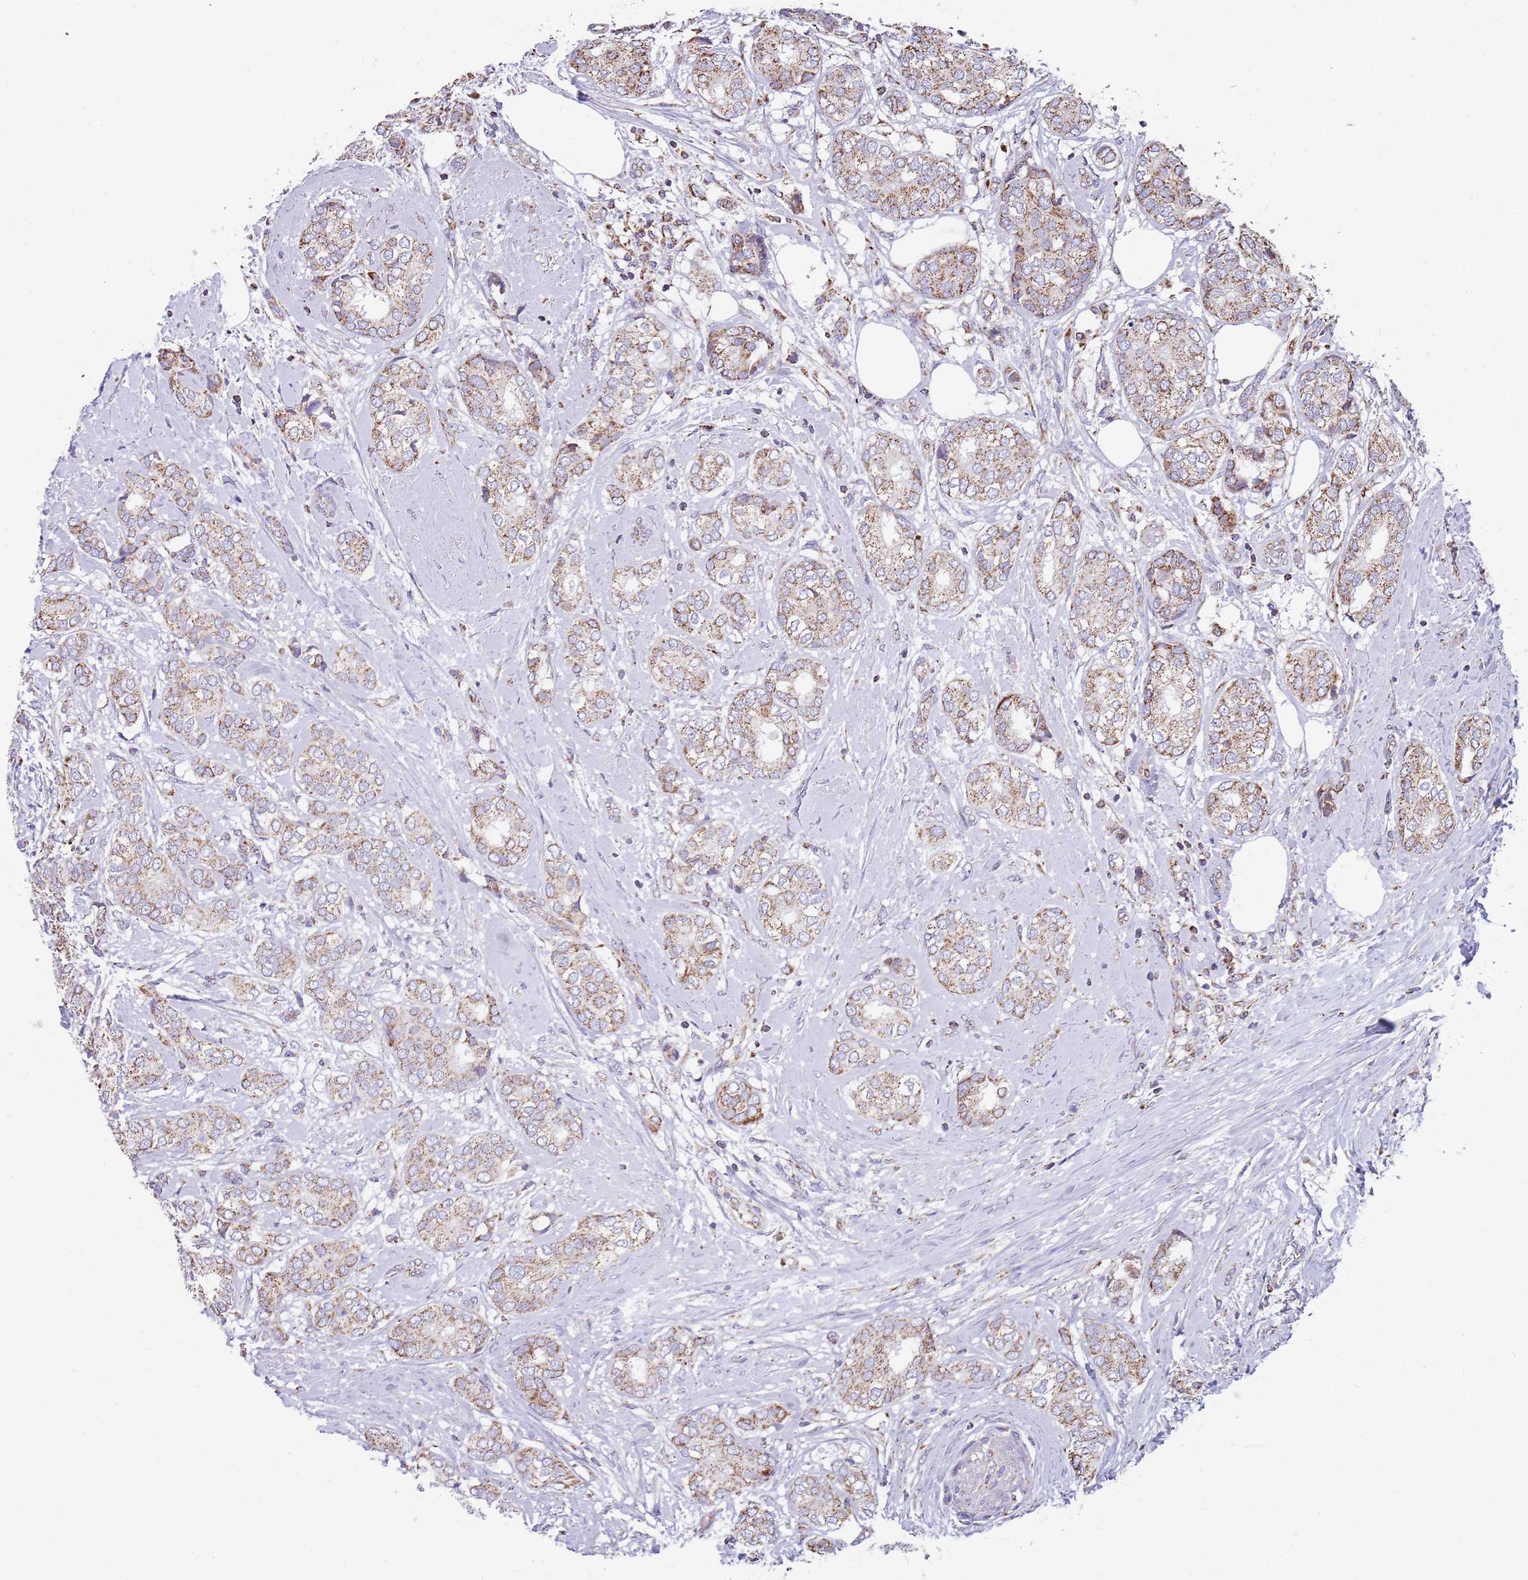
{"staining": {"intensity": "moderate", "quantity": "25%-75%", "location": "cytoplasmic/membranous"}, "tissue": "breast cancer", "cell_type": "Tumor cells", "image_type": "cancer", "snomed": [{"axis": "morphology", "description": "Duct carcinoma"}, {"axis": "topography", "description": "Breast"}], "caption": "Breast cancer (infiltrating ductal carcinoma) stained with a brown dye demonstrates moderate cytoplasmic/membranous positive staining in approximately 25%-75% of tumor cells.", "gene": "TTLL1", "patient": {"sex": "female", "age": 73}}